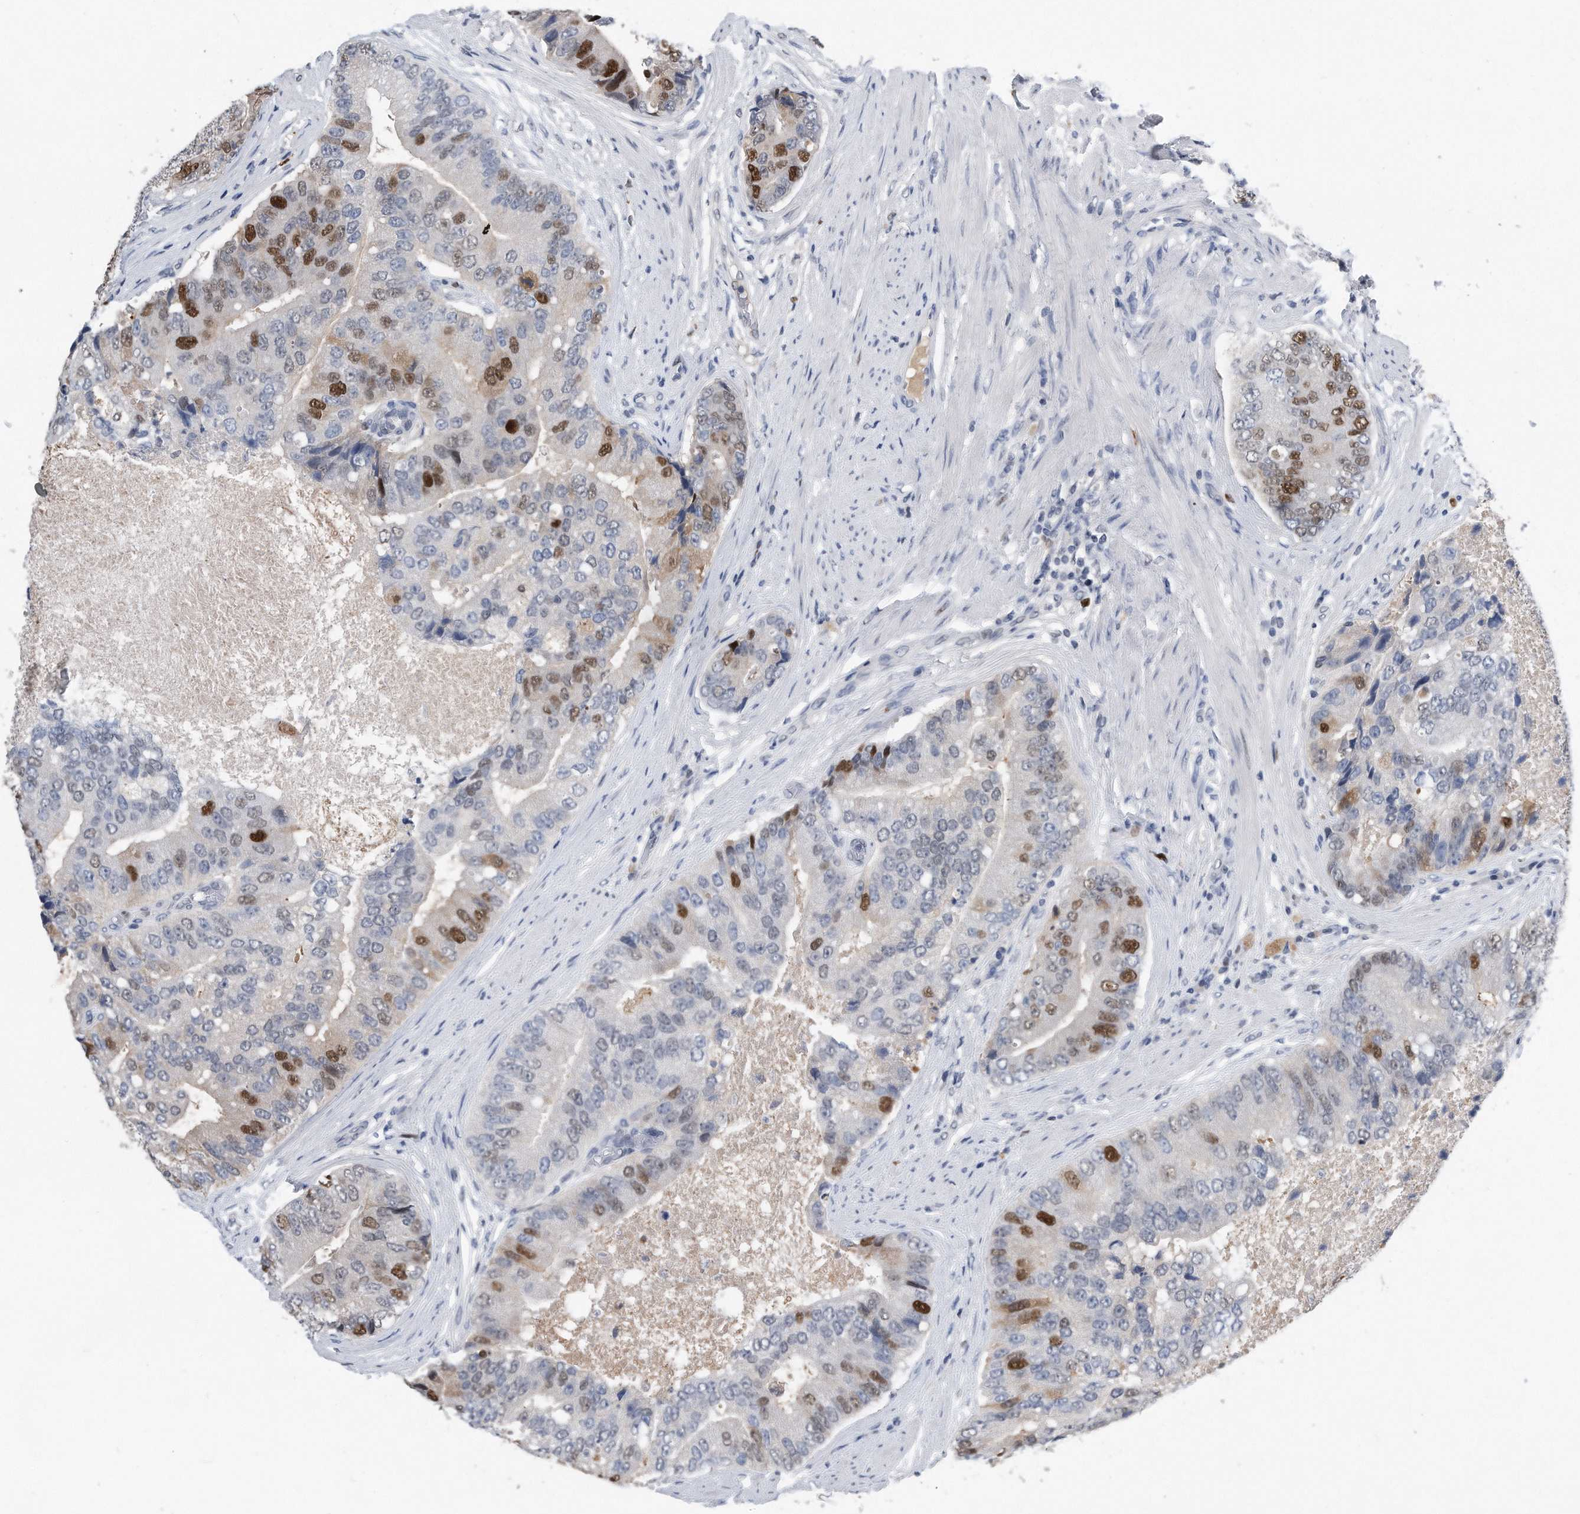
{"staining": {"intensity": "strong", "quantity": "<25%", "location": "nuclear"}, "tissue": "prostate cancer", "cell_type": "Tumor cells", "image_type": "cancer", "snomed": [{"axis": "morphology", "description": "Adenocarcinoma, High grade"}, {"axis": "topography", "description": "Prostate"}], "caption": "Immunohistochemistry (IHC) histopathology image of neoplastic tissue: prostate cancer stained using IHC displays medium levels of strong protein expression localized specifically in the nuclear of tumor cells, appearing as a nuclear brown color.", "gene": "PCNA", "patient": {"sex": "male", "age": 70}}